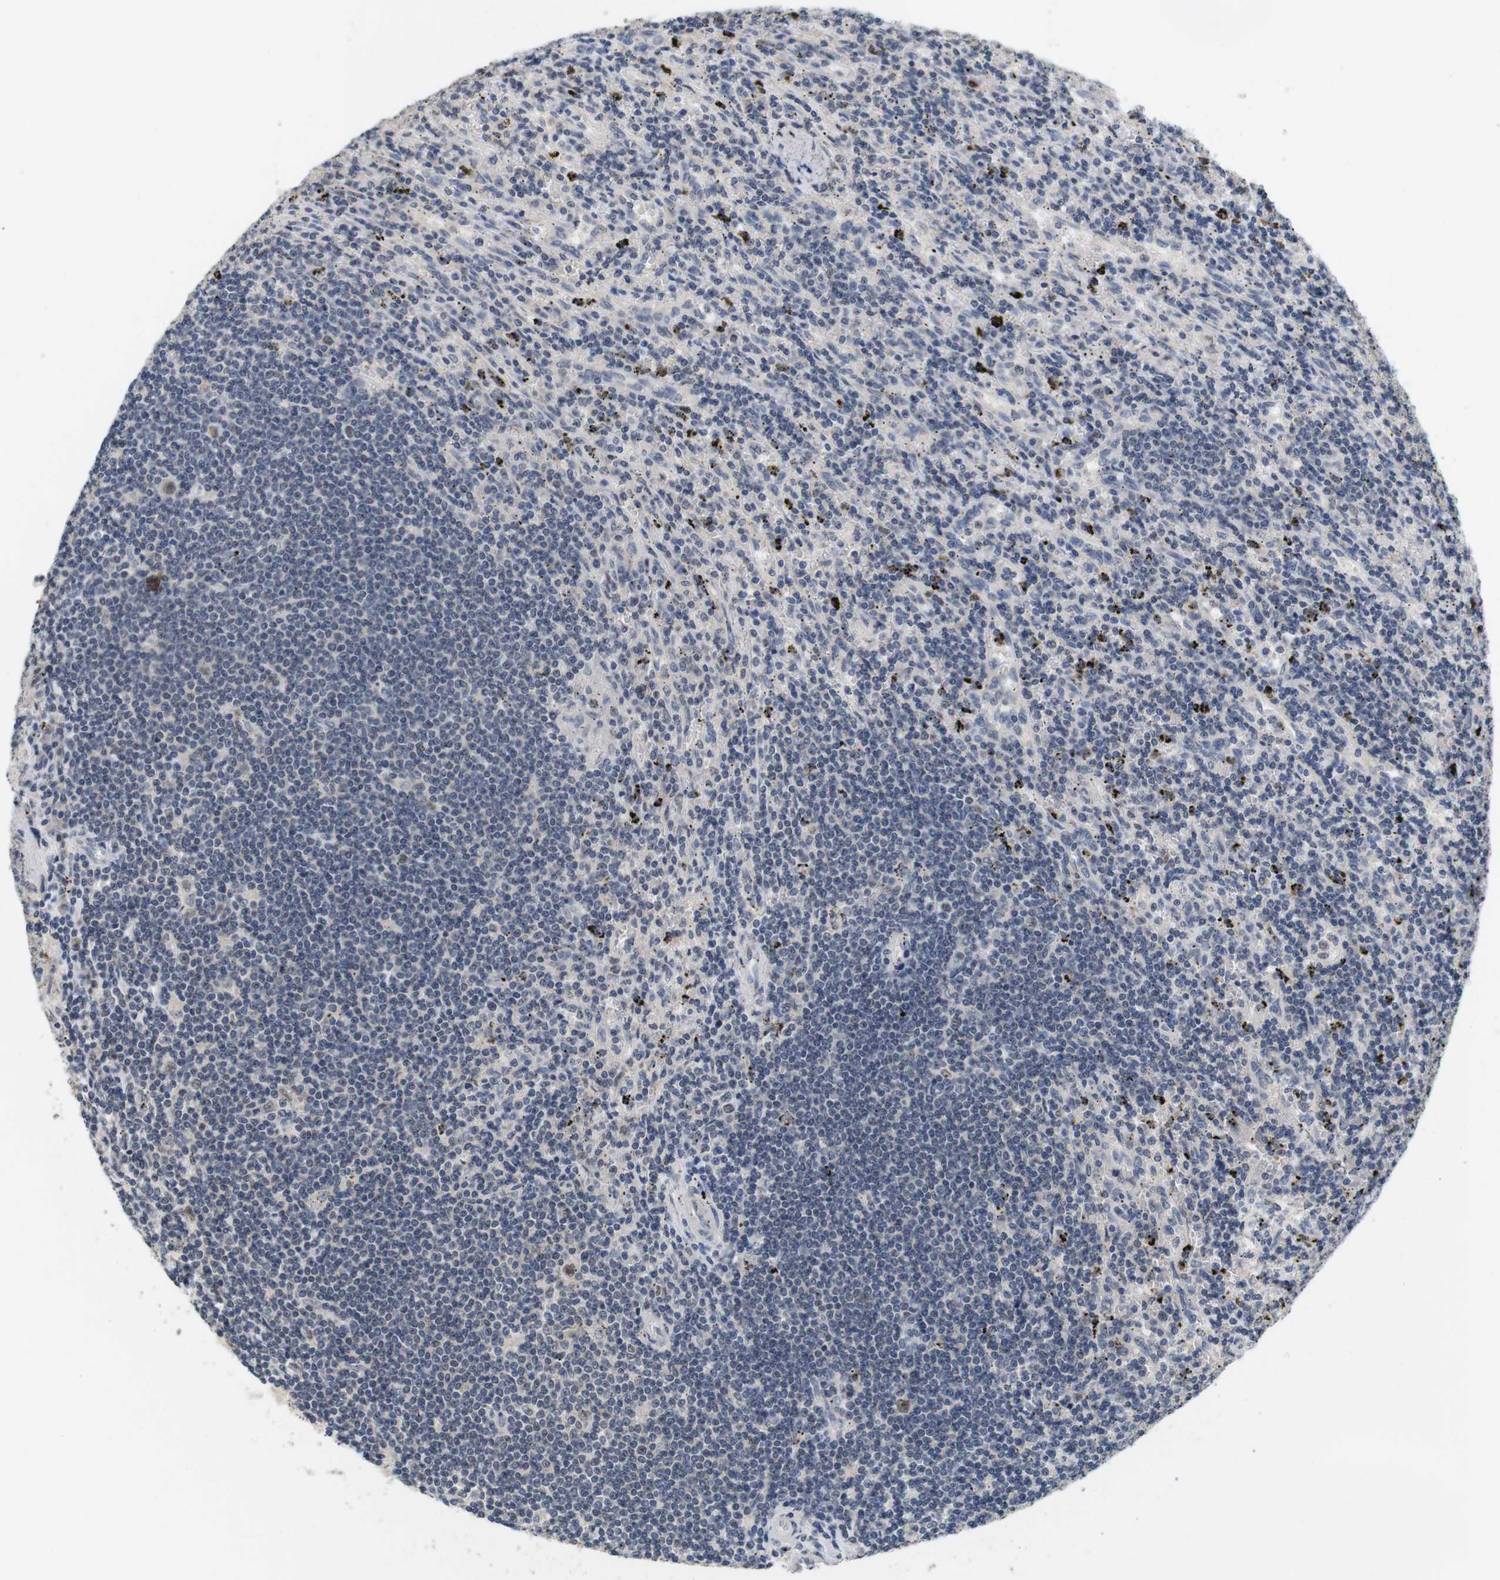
{"staining": {"intensity": "negative", "quantity": "none", "location": "none"}, "tissue": "lymphoma", "cell_type": "Tumor cells", "image_type": "cancer", "snomed": [{"axis": "morphology", "description": "Malignant lymphoma, non-Hodgkin's type, Low grade"}, {"axis": "topography", "description": "Spleen"}], "caption": "Immunohistochemical staining of human low-grade malignant lymphoma, non-Hodgkin's type displays no significant staining in tumor cells.", "gene": "SKP2", "patient": {"sex": "male", "age": 76}}